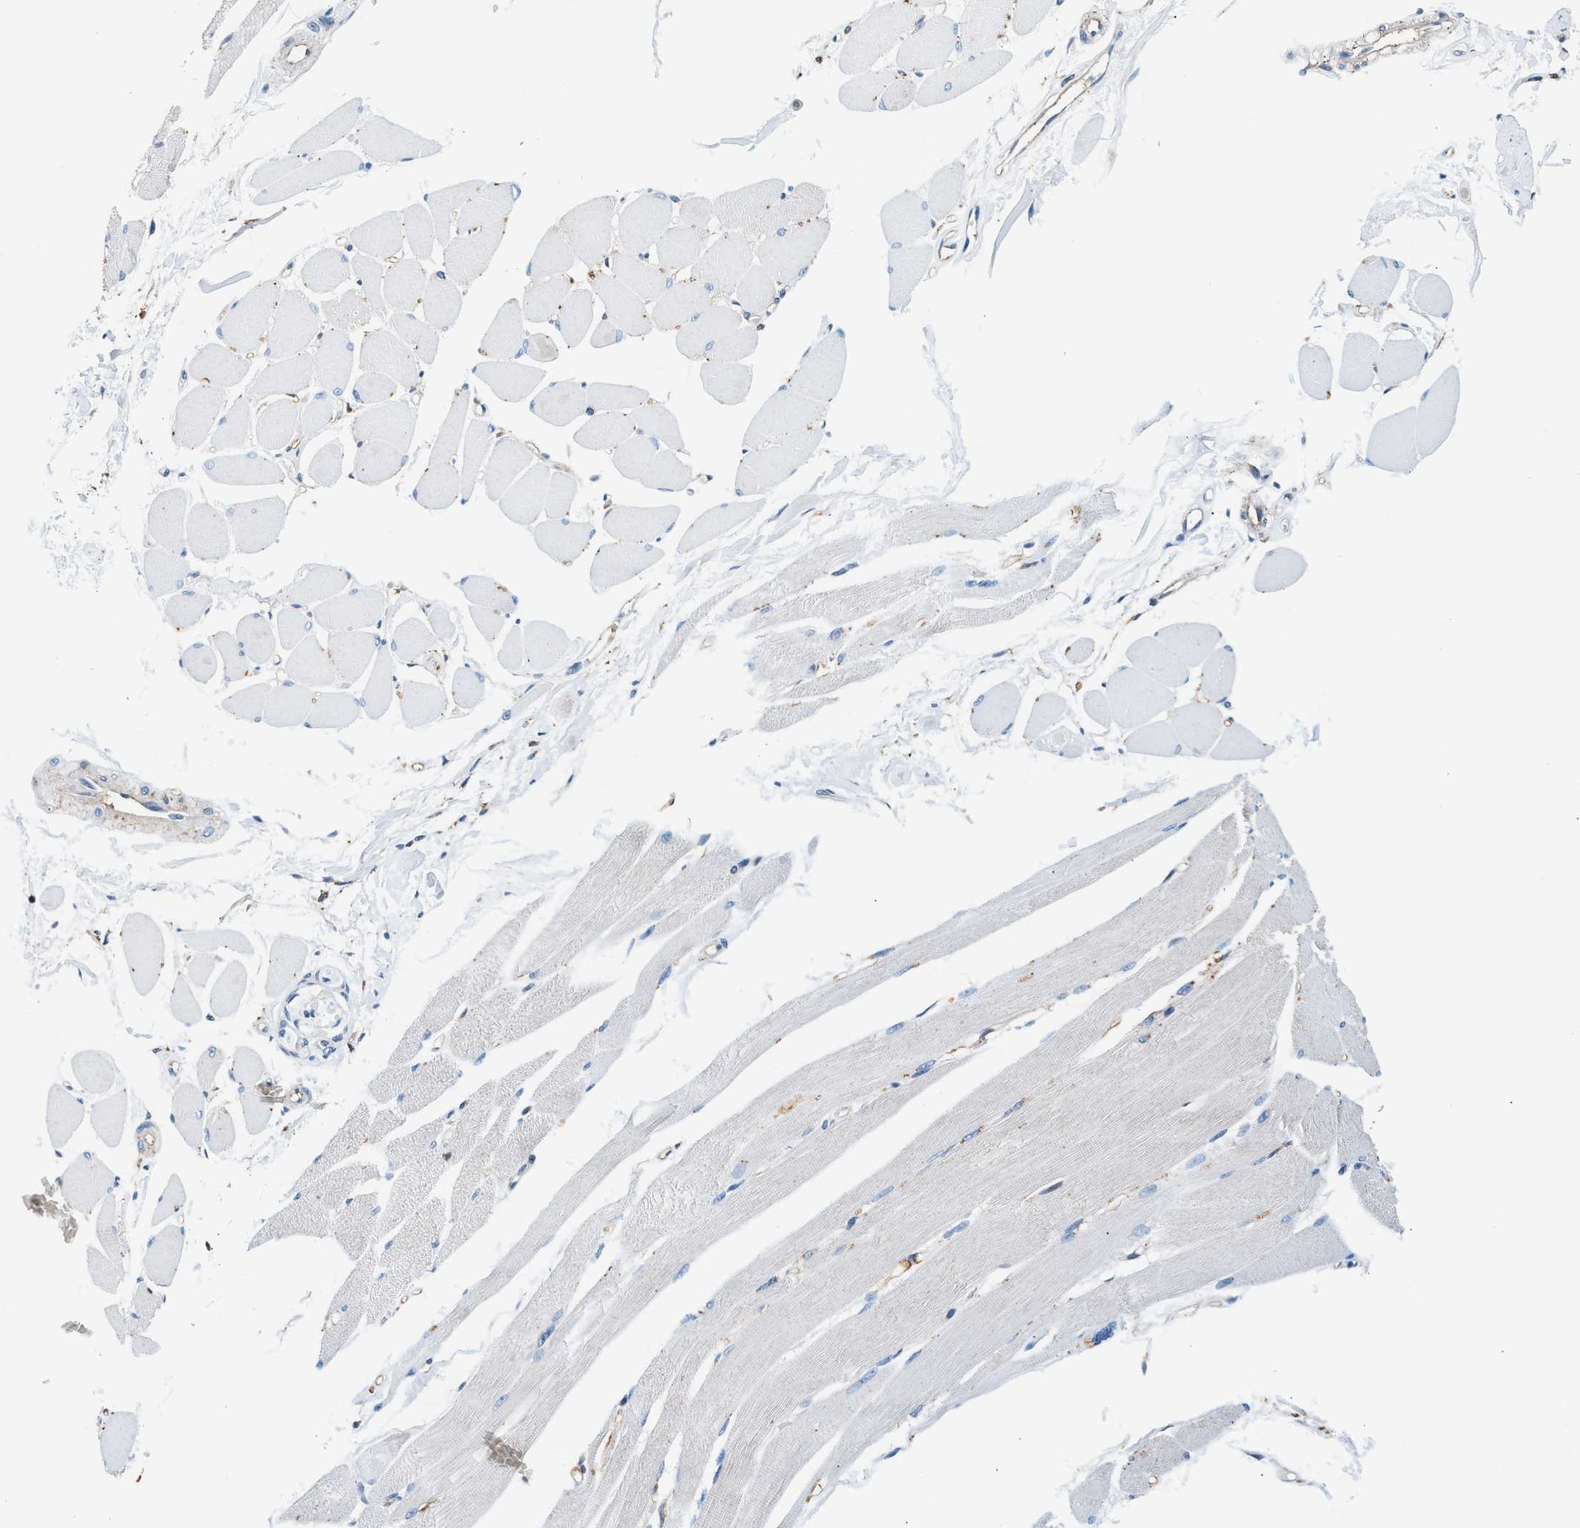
{"staining": {"intensity": "negative", "quantity": "none", "location": "none"}, "tissue": "skeletal muscle", "cell_type": "Myocytes", "image_type": "normal", "snomed": [{"axis": "morphology", "description": "Normal tissue, NOS"}, {"axis": "topography", "description": "Skeletal muscle"}, {"axis": "topography", "description": "Peripheral nerve tissue"}], "caption": "There is no significant positivity in myocytes of skeletal muscle. The staining was performed using DAB to visualize the protein expression in brown, while the nuclei were stained in blue with hematoxylin (Magnification: 20x).", "gene": "SLFN11", "patient": {"sex": "female", "age": 84}}